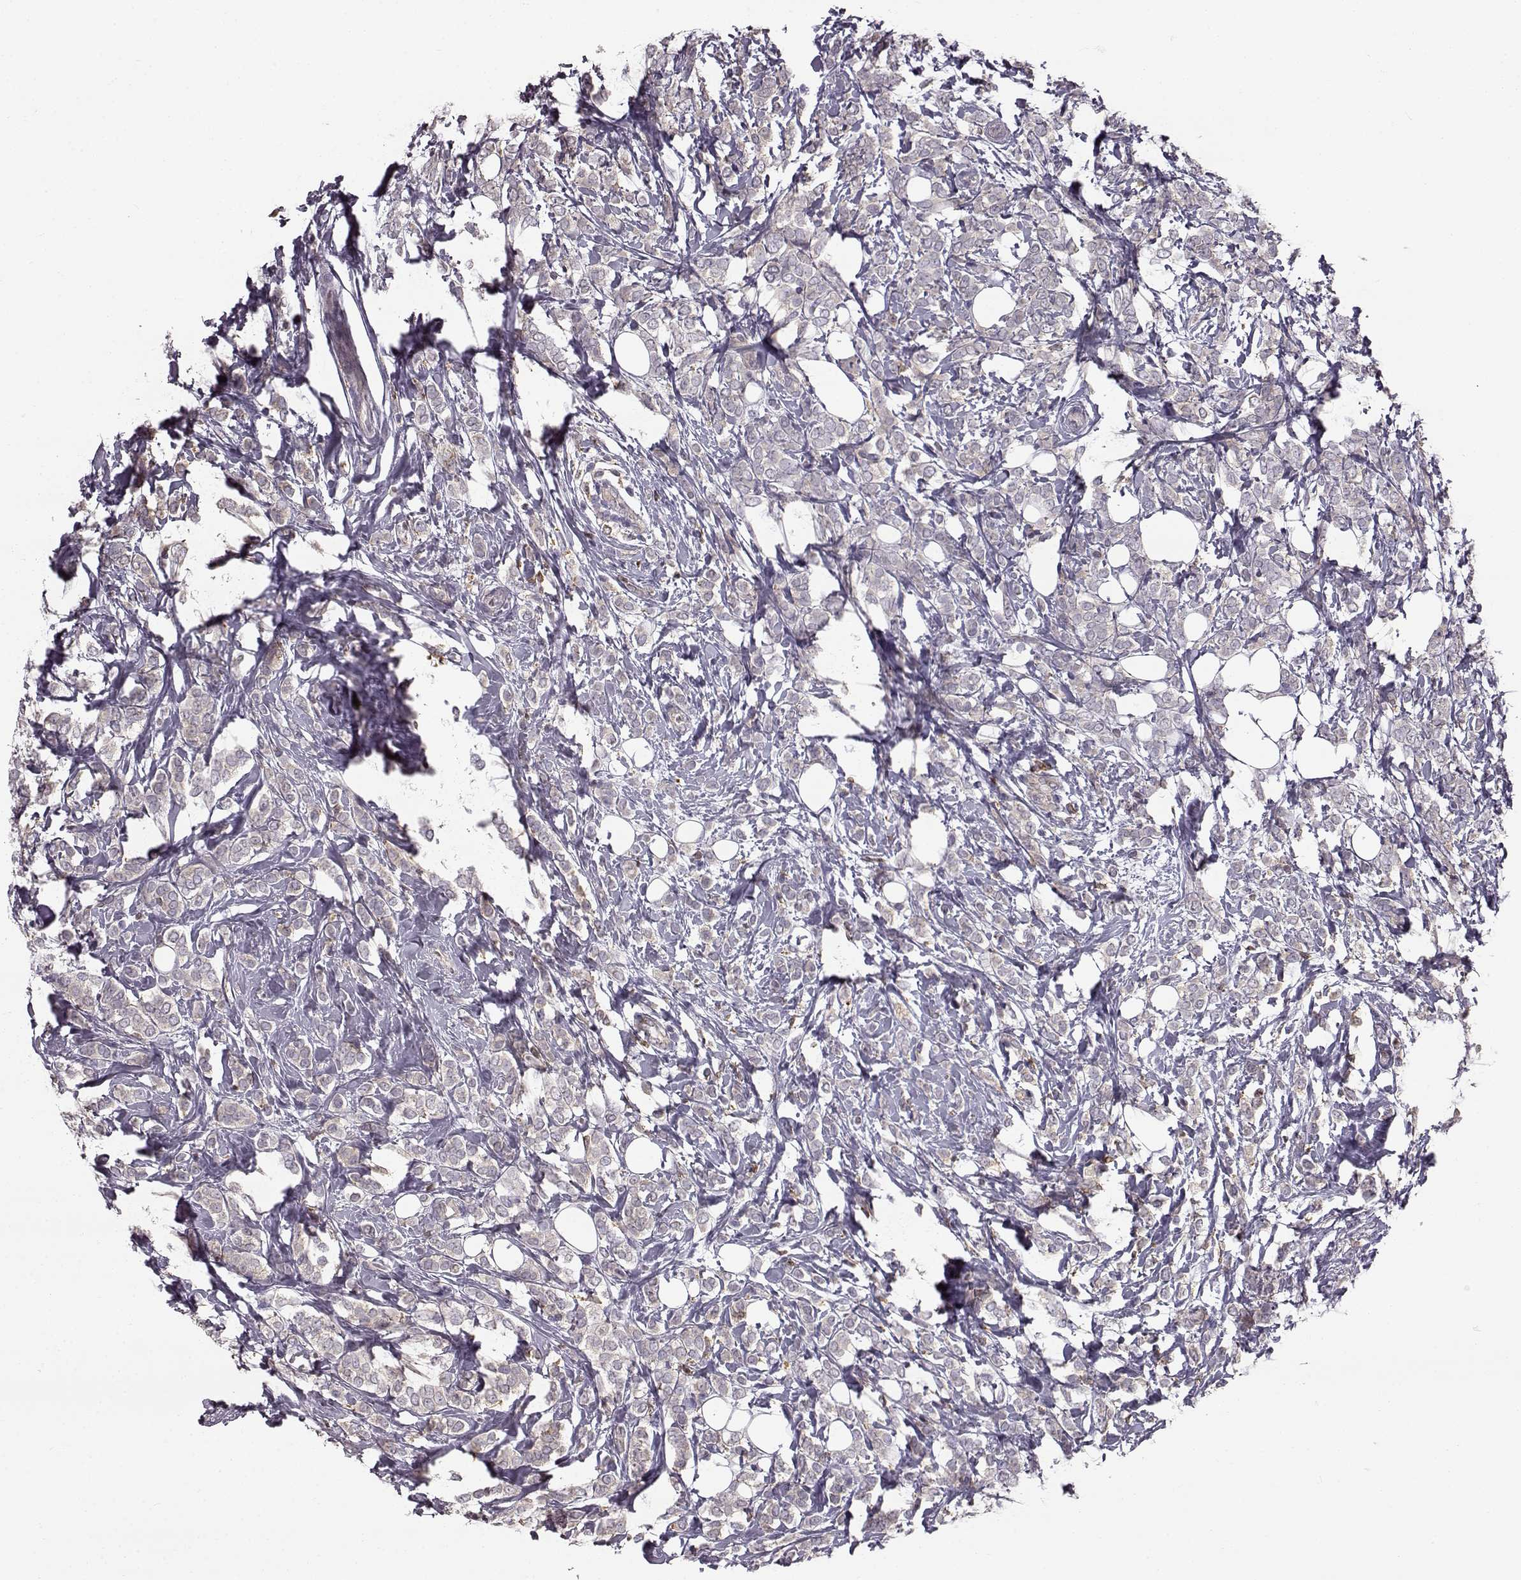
{"staining": {"intensity": "weak", "quantity": ">75%", "location": "cytoplasmic/membranous"}, "tissue": "breast cancer", "cell_type": "Tumor cells", "image_type": "cancer", "snomed": [{"axis": "morphology", "description": "Lobular carcinoma"}, {"axis": "topography", "description": "Breast"}], "caption": "Human breast cancer (lobular carcinoma) stained with a protein marker exhibits weak staining in tumor cells.", "gene": "SPAG17", "patient": {"sex": "female", "age": 49}}